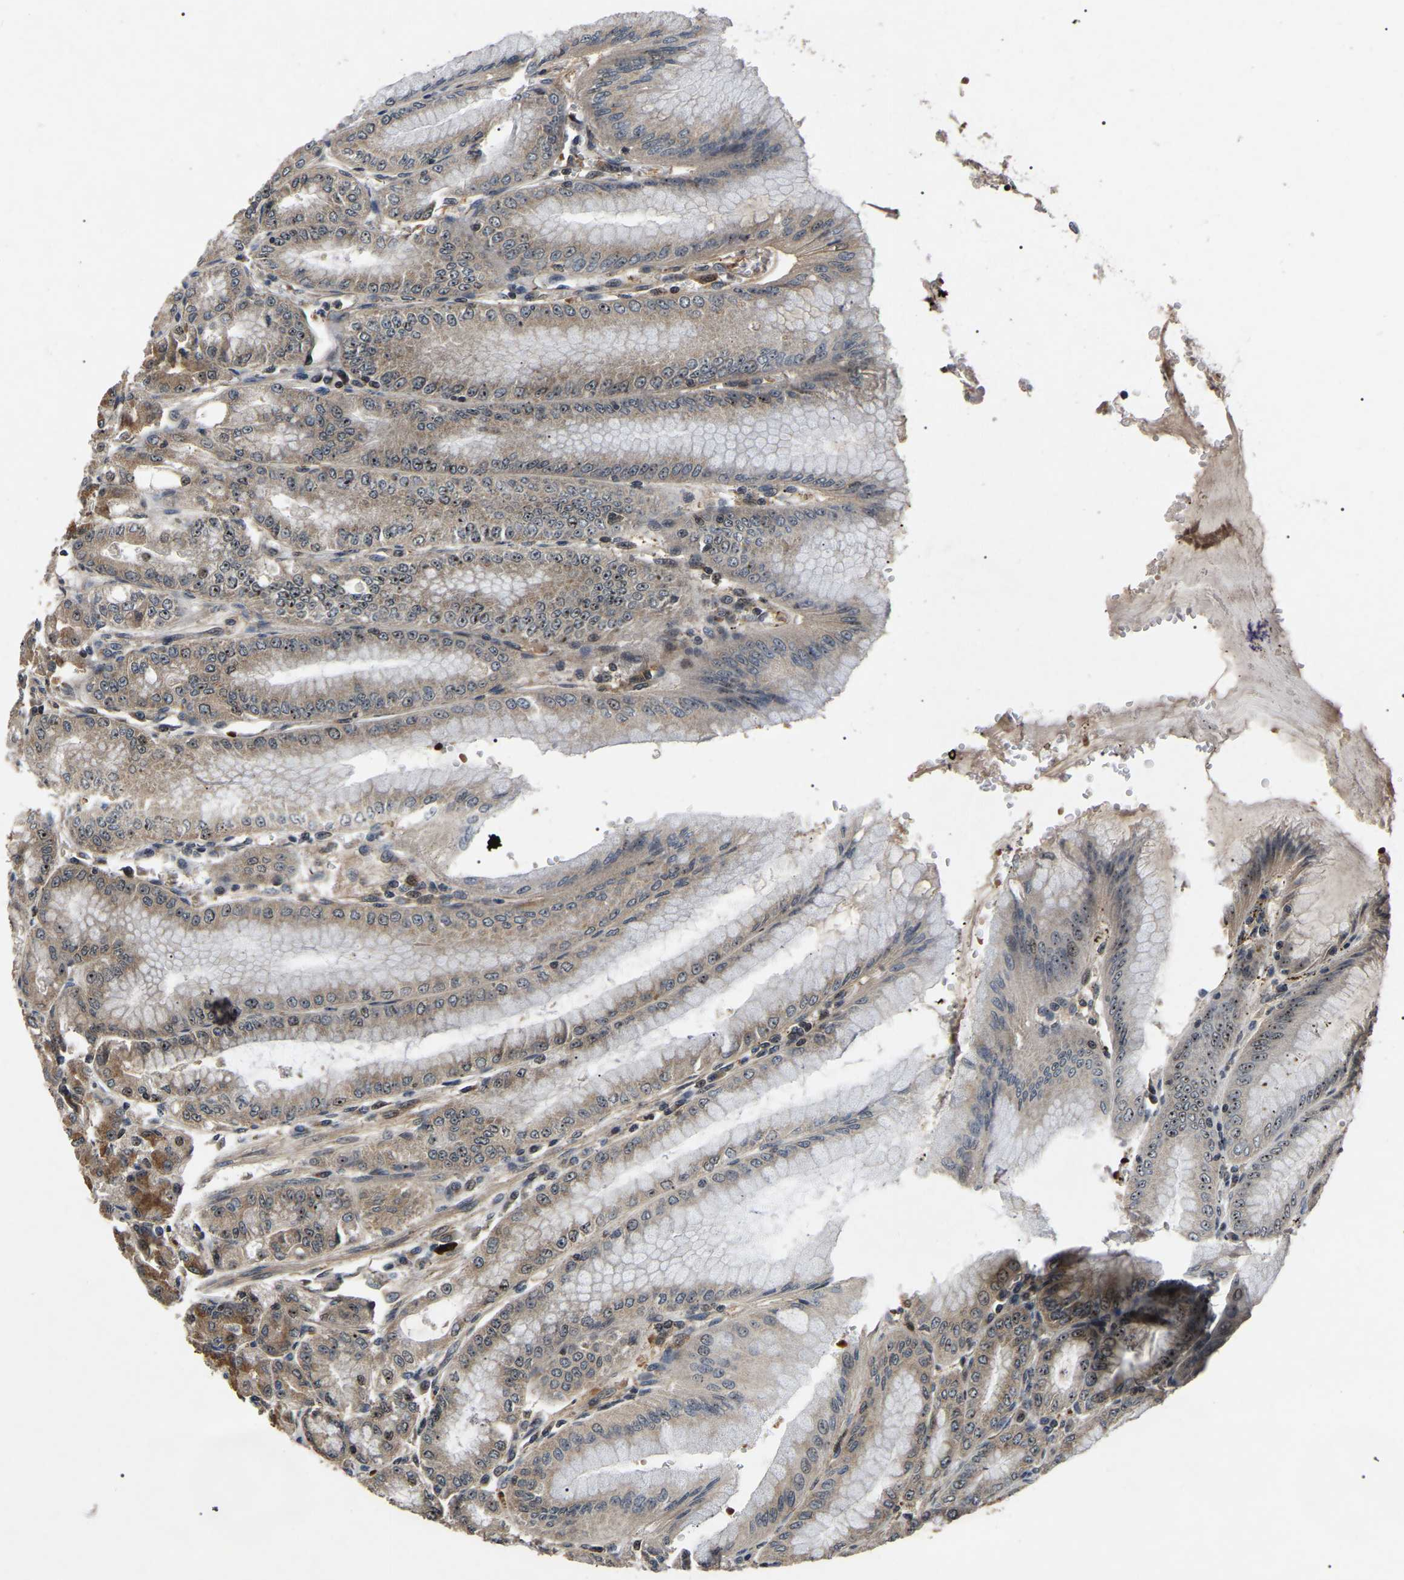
{"staining": {"intensity": "strong", "quantity": "25%-75%", "location": "cytoplasmic/membranous,nuclear"}, "tissue": "stomach", "cell_type": "Glandular cells", "image_type": "normal", "snomed": [{"axis": "morphology", "description": "Normal tissue, NOS"}, {"axis": "topography", "description": "Stomach, lower"}], "caption": "Immunohistochemical staining of benign human stomach reveals 25%-75% levels of strong cytoplasmic/membranous,nuclear protein expression in approximately 25%-75% of glandular cells.", "gene": "RBM28", "patient": {"sex": "male", "age": 71}}